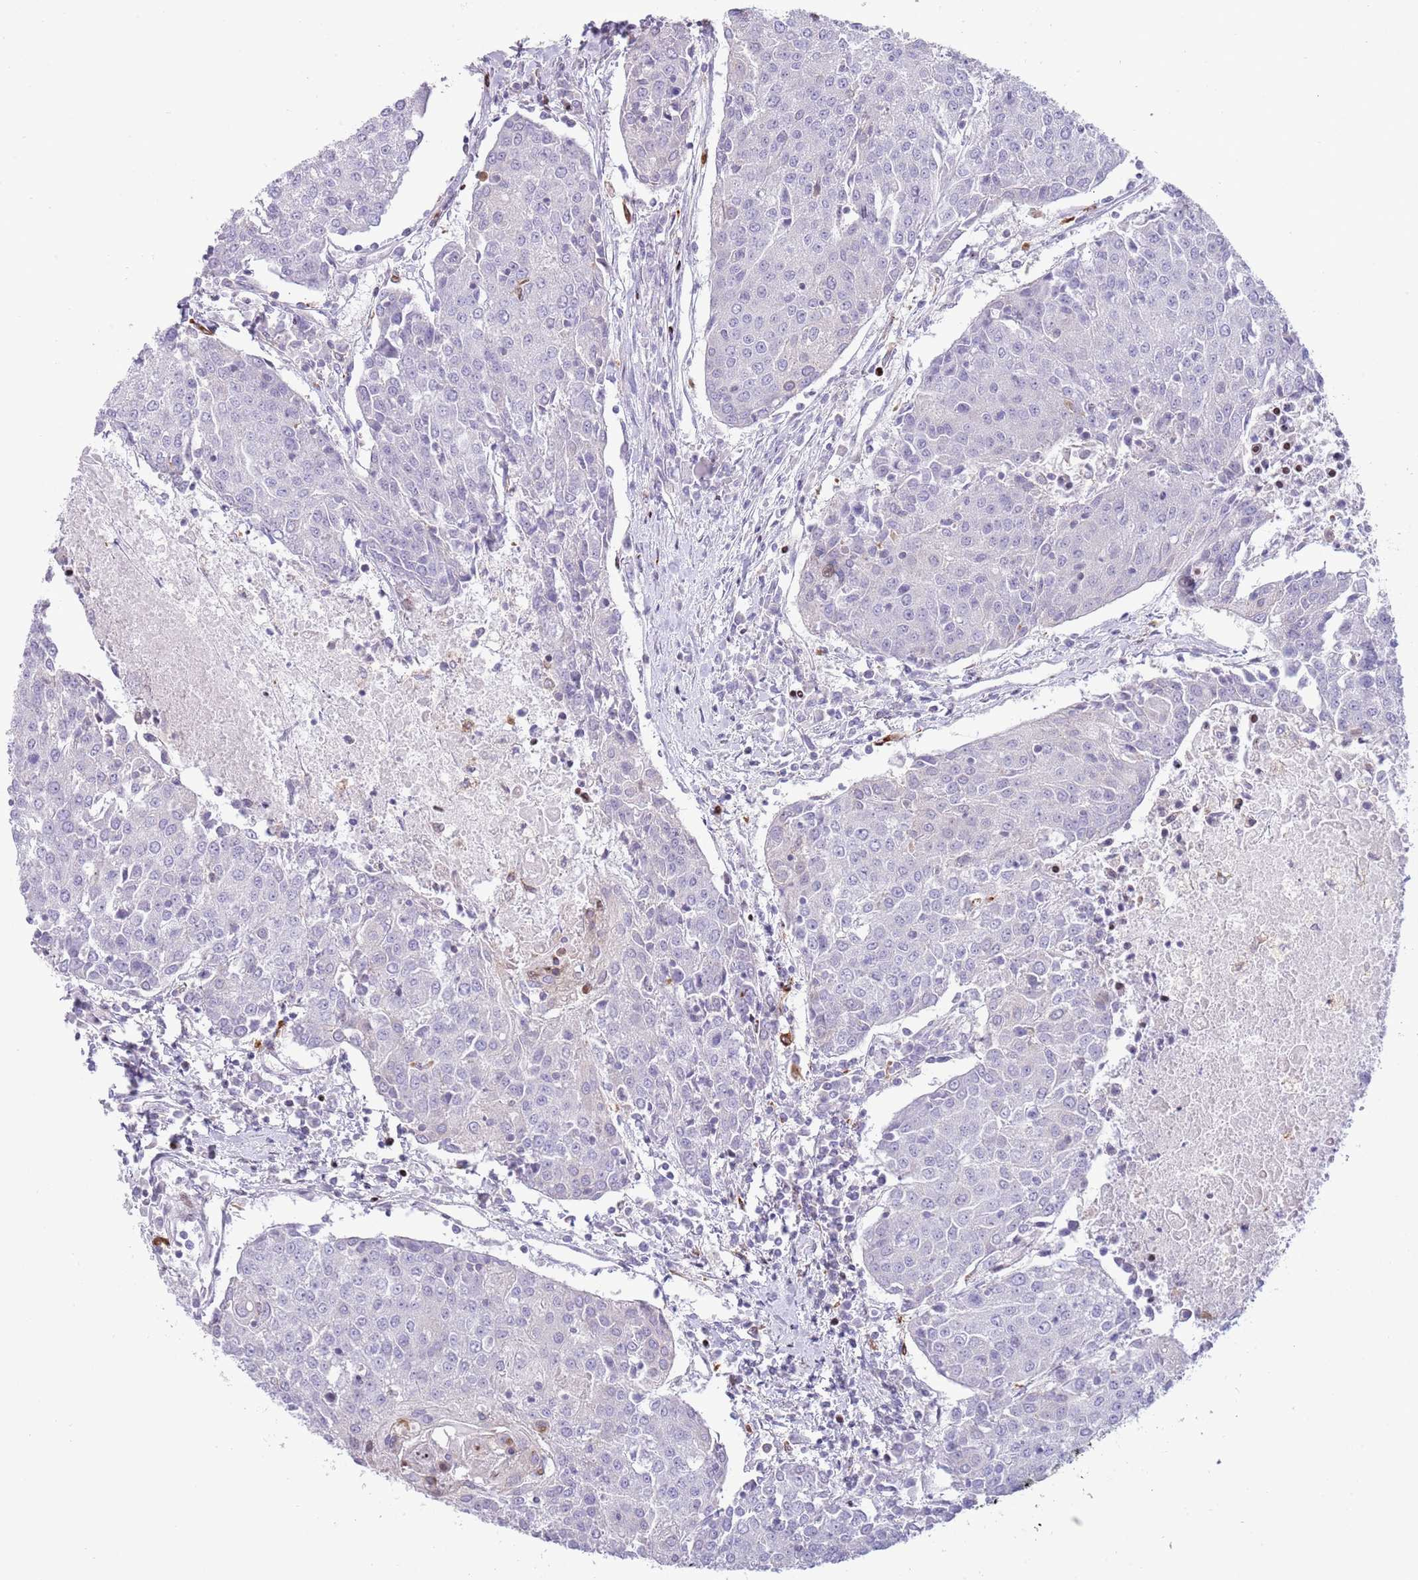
{"staining": {"intensity": "negative", "quantity": "none", "location": "none"}, "tissue": "urothelial cancer", "cell_type": "Tumor cells", "image_type": "cancer", "snomed": [{"axis": "morphology", "description": "Urothelial carcinoma, High grade"}, {"axis": "topography", "description": "Urinary bladder"}], "caption": "Immunohistochemistry of human high-grade urothelial carcinoma exhibits no expression in tumor cells.", "gene": "ANO8", "patient": {"sex": "female", "age": 85}}